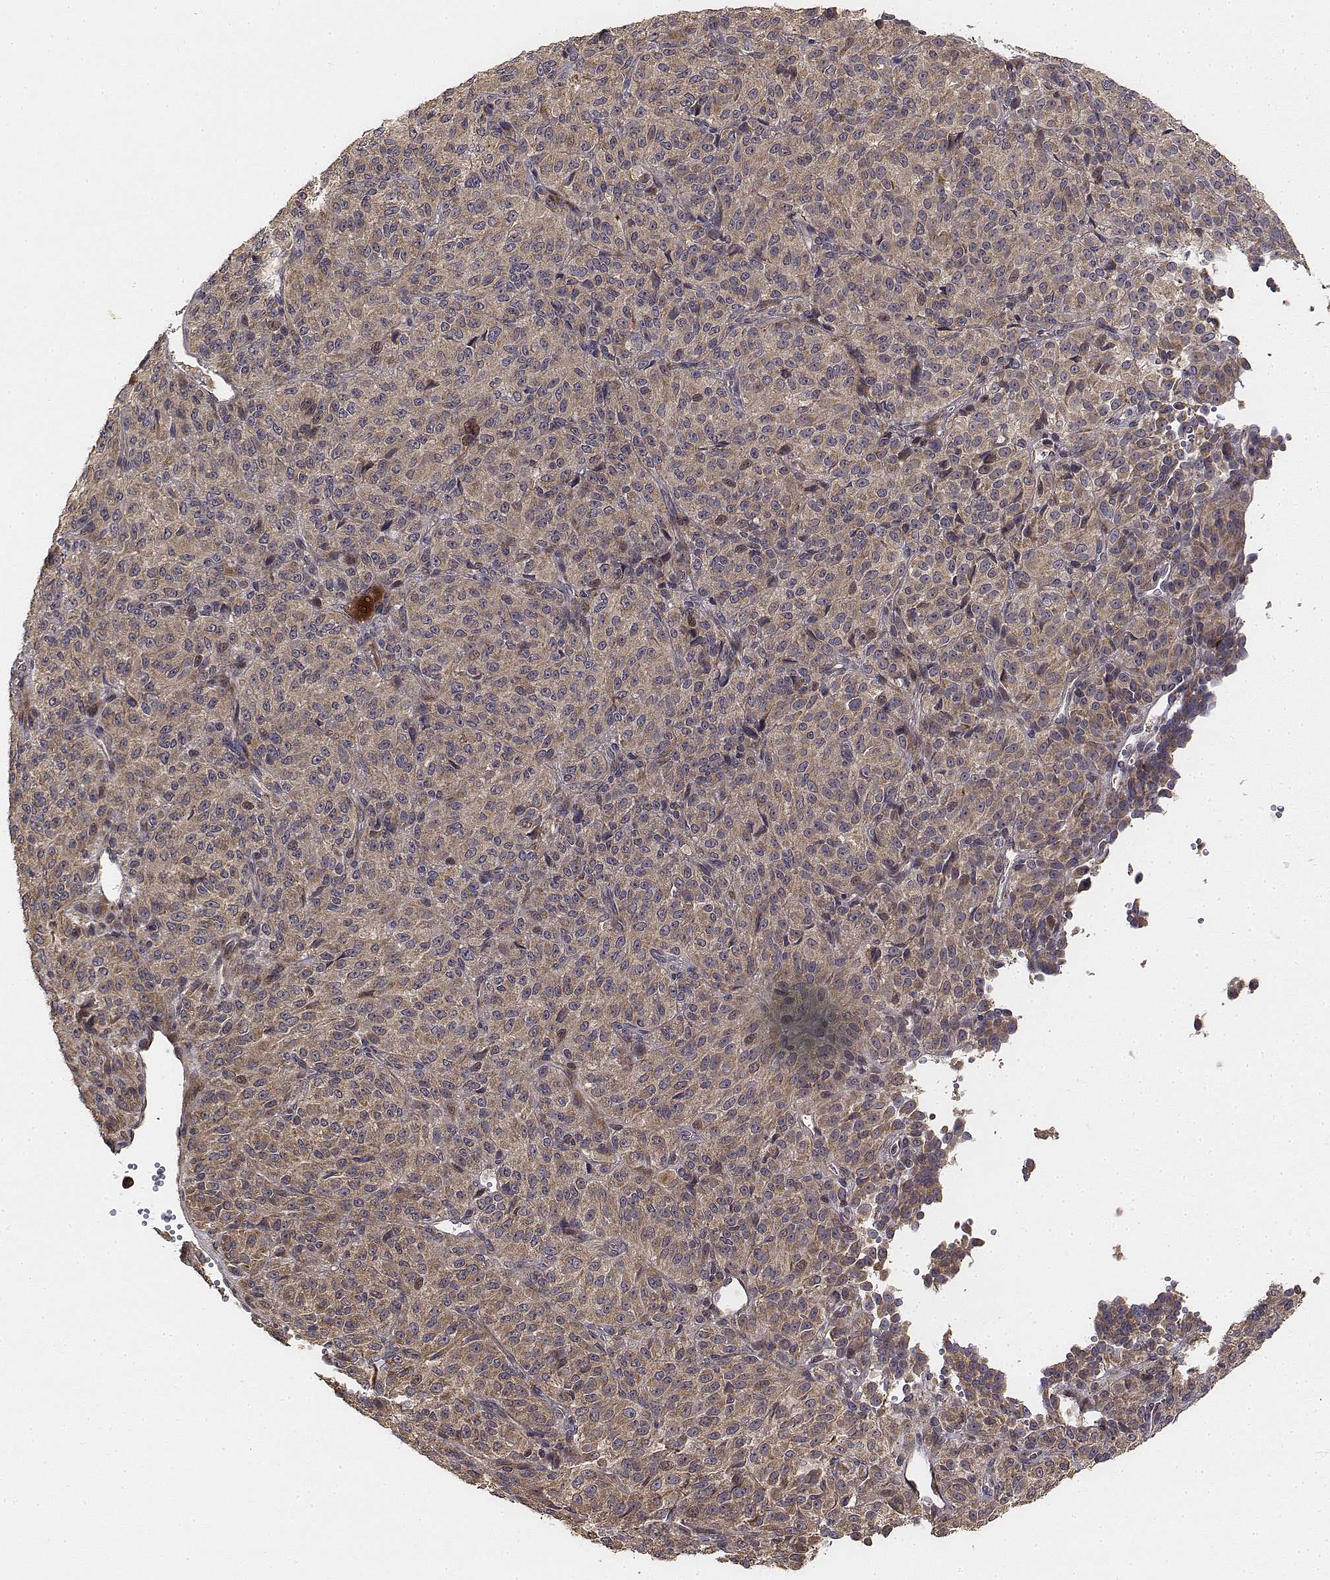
{"staining": {"intensity": "weak", "quantity": ">75%", "location": "cytoplasmic/membranous"}, "tissue": "melanoma", "cell_type": "Tumor cells", "image_type": "cancer", "snomed": [{"axis": "morphology", "description": "Malignant melanoma, Metastatic site"}, {"axis": "topography", "description": "Brain"}], "caption": "Protein expression analysis of human melanoma reveals weak cytoplasmic/membranous expression in approximately >75% of tumor cells.", "gene": "FBXO21", "patient": {"sex": "female", "age": 56}}